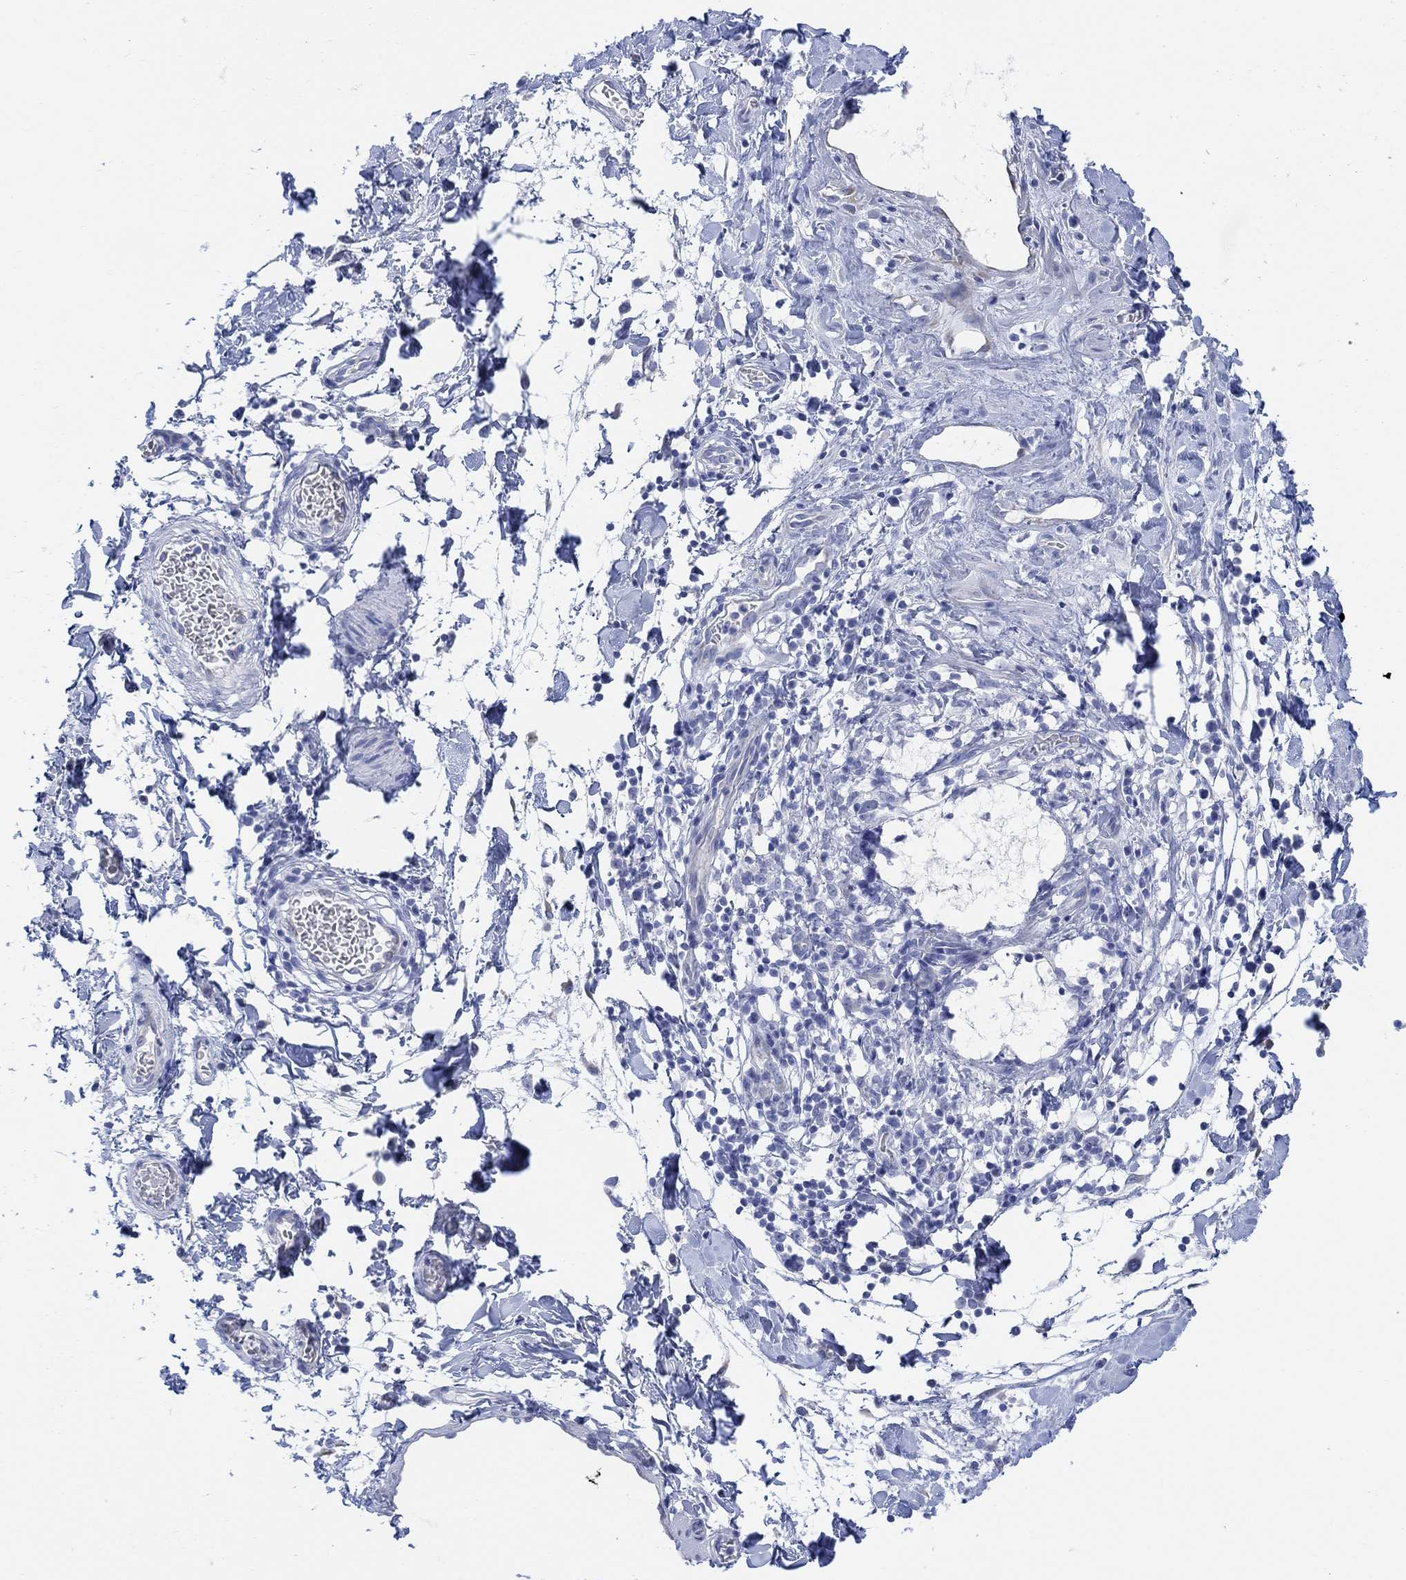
{"staining": {"intensity": "negative", "quantity": "none", "location": "none"}, "tissue": "adipose tissue", "cell_type": "Adipocytes", "image_type": "normal", "snomed": [{"axis": "morphology", "description": "Normal tissue, NOS"}, {"axis": "topography", "description": "Vascular tissue"}, {"axis": "topography", "description": "Peripheral nerve tissue"}], "caption": "Immunohistochemical staining of normal adipose tissue displays no significant staining in adipocytes. (Brightfield microscopy of DAB IHC at high magnification).", "gene": "GNG13", "patient": {"sex": "male", "age": 23}}